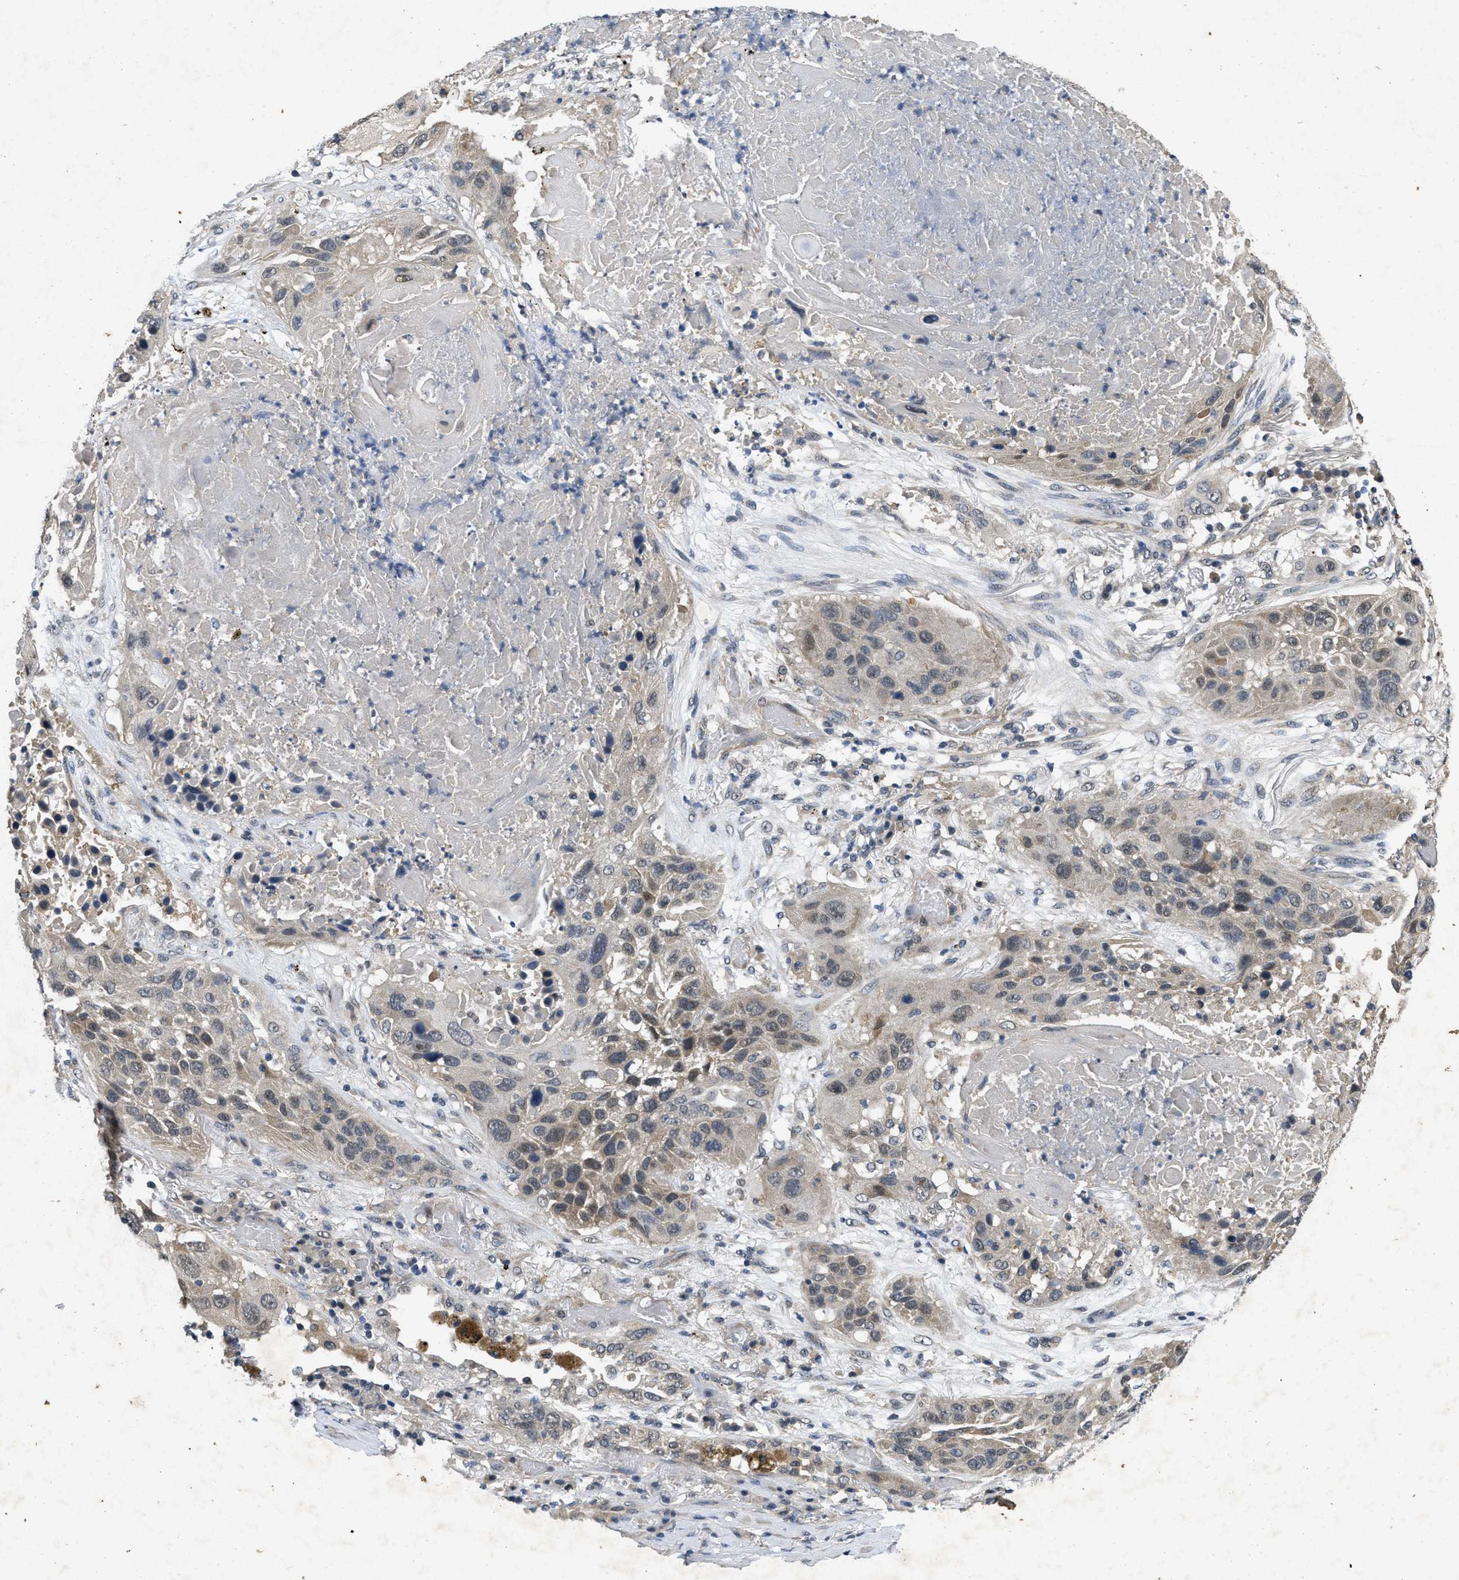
{"staining": {"intensity": "weak", "quantity": "25%-75%", "location": "cytoplasmic/membranous,nuclear"}, "tissue": "lung cancer", "cell_type": "Tumor cells", "image_type": "cancer", "snomed": [{"axis": "morphology", "description": "Squamous cell carcinoma, NOS"}, {"axis": "topography", "description": "Lung"}], "caption": "A micrograph showing weak cytoplasmic/membranous and nuclear expression in about 25%-75% of tumor cells in squamous cell carcinoma (lung), as visualized by brown immunohistochemical staining.", "gene": "PAPOLG", "patient": {"sex": "male", "age": 57}}